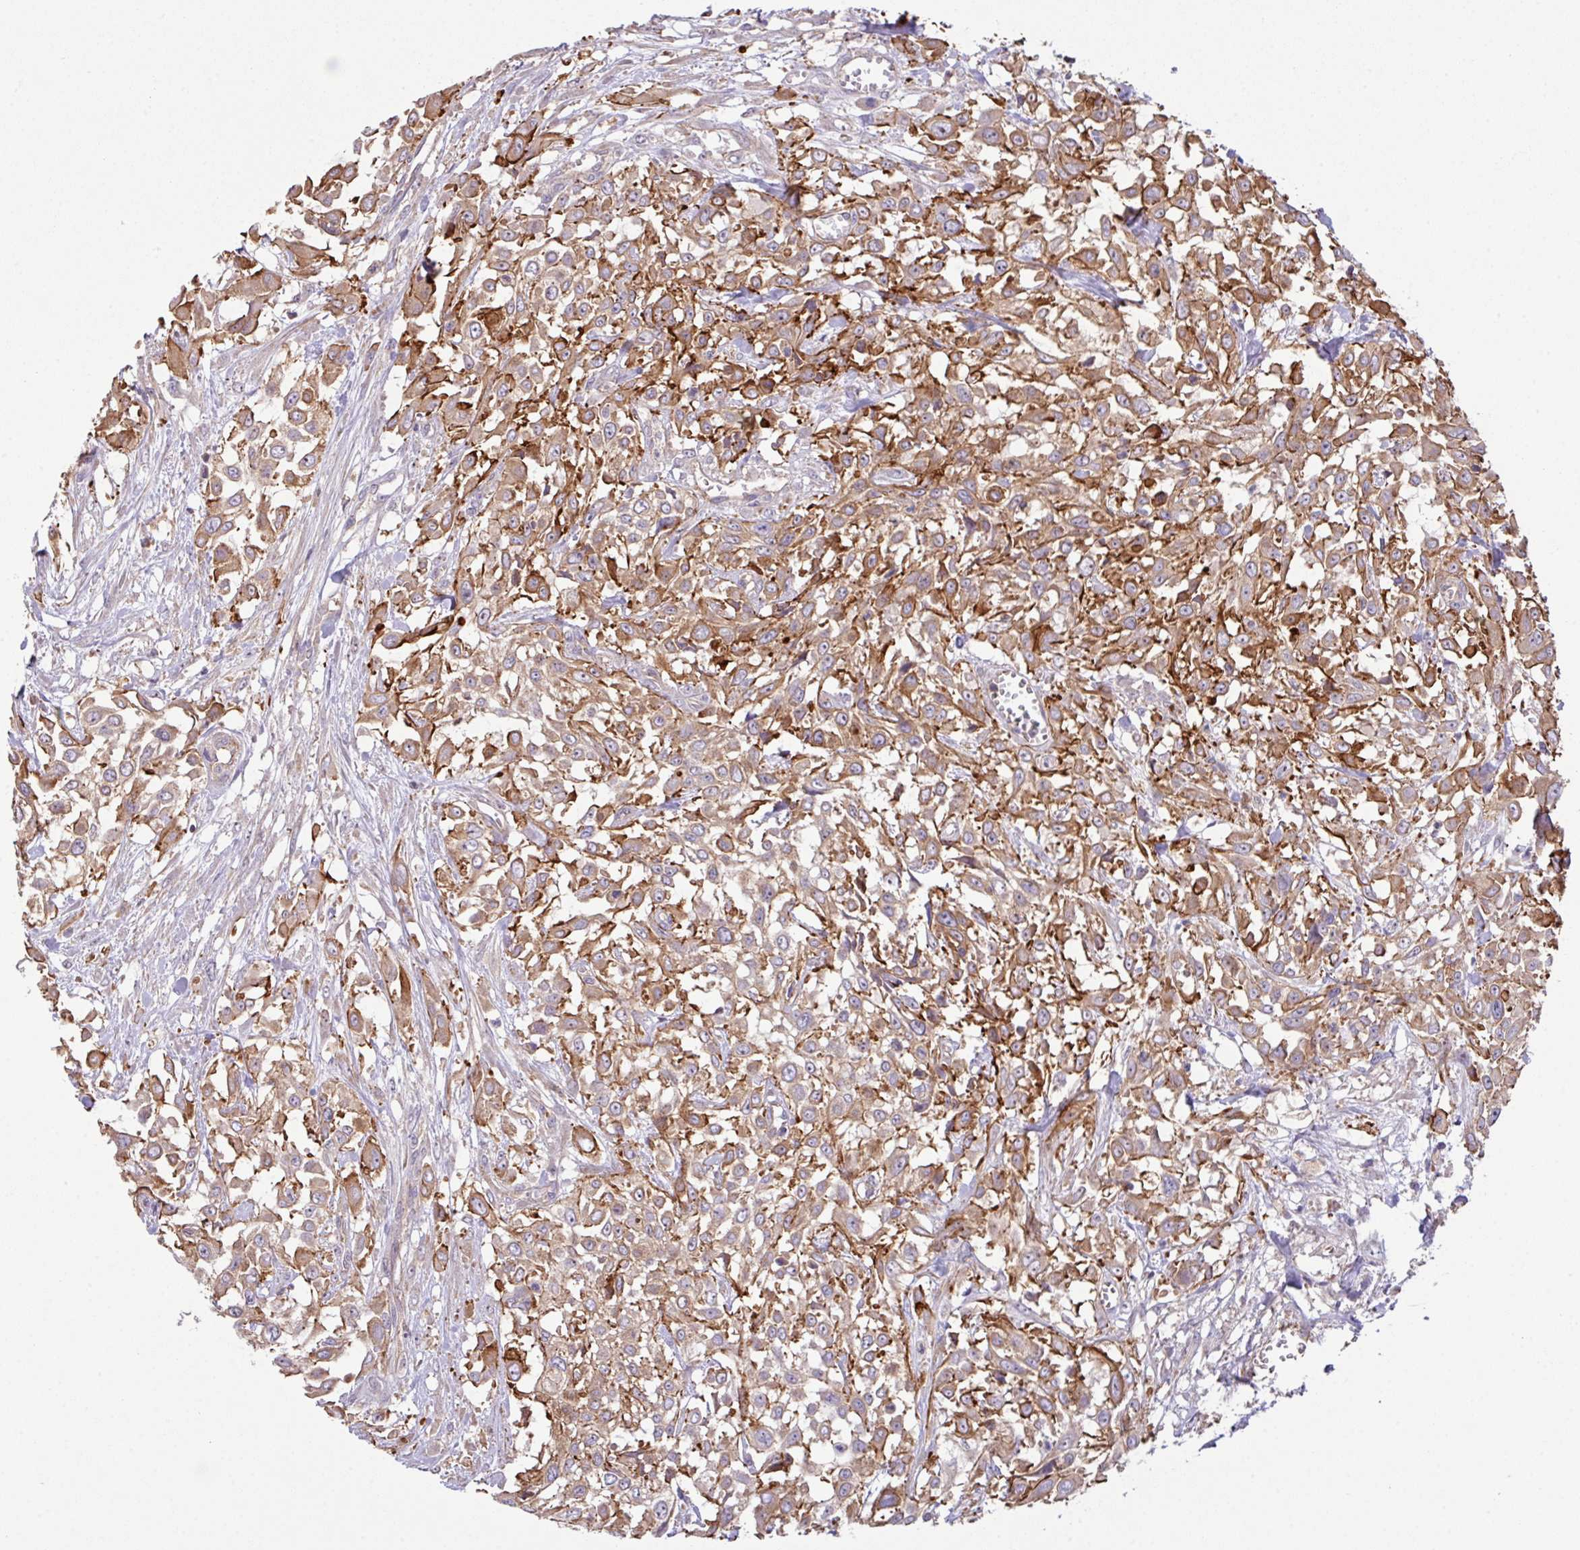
{"staining": {"intensity": "strong", "quantity": ">75%", "location": "cytoplasmic/membranous"}, "tissue": "urothelial cancer", "cell_type": "Tumor cells", "image_type": "cancer", "snomed": [{"axis": "morphology", "description": "Urothelial carcinoma, High grade"}, {"axis": "topography", "description": "Urinary bladder"}], "caption": "Human urothelial cancer stained with a brown dye reveals strong cytoplasmic/membranous positive staining in approximately >75% of tumor cells.", "gene": "LRRC53", "patient": {"sex": "male", "age": 57}}